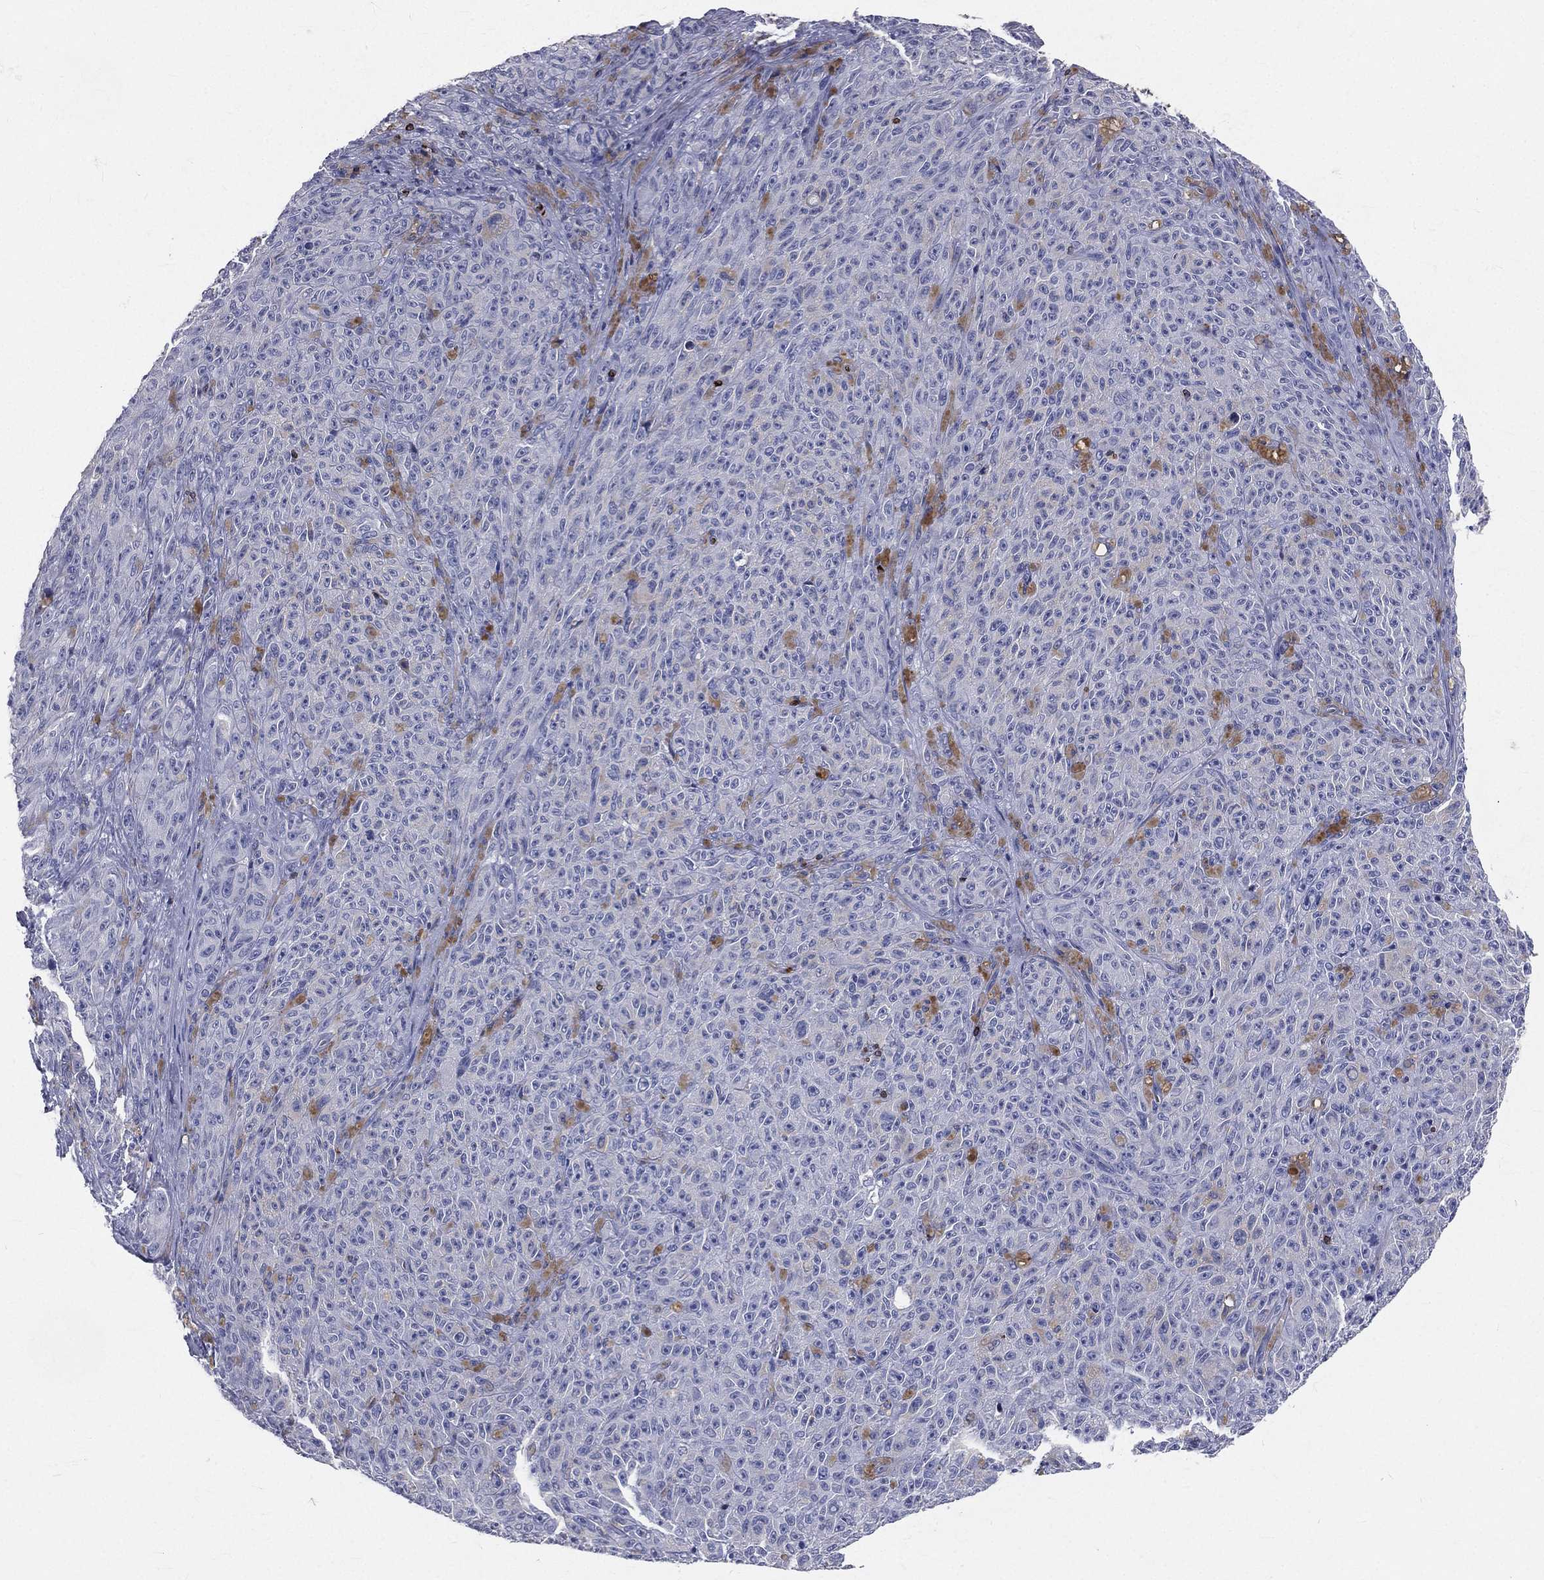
{"staining": {"intensity": "negative", "quantity": "none", "location": "none"}, "tissue": "melanoma", "cell_type": "Tumor cells", "image_type": "cancer", "snomed": [{"axis": "morphology", "description": "Malignant melanoma, NOS"}, {"axis": "topography", "description": "Skin"}], "caption": "High magnification brightfield microscopy of malignant melanoma stained with DAB (3,3'-diaminobenzidine) (brown) and counterstained with hematoxylin (blue): tumor cells show no significant positivity.", "gene": "CTSW", "patient": {"sex": "female", "age": 82}}